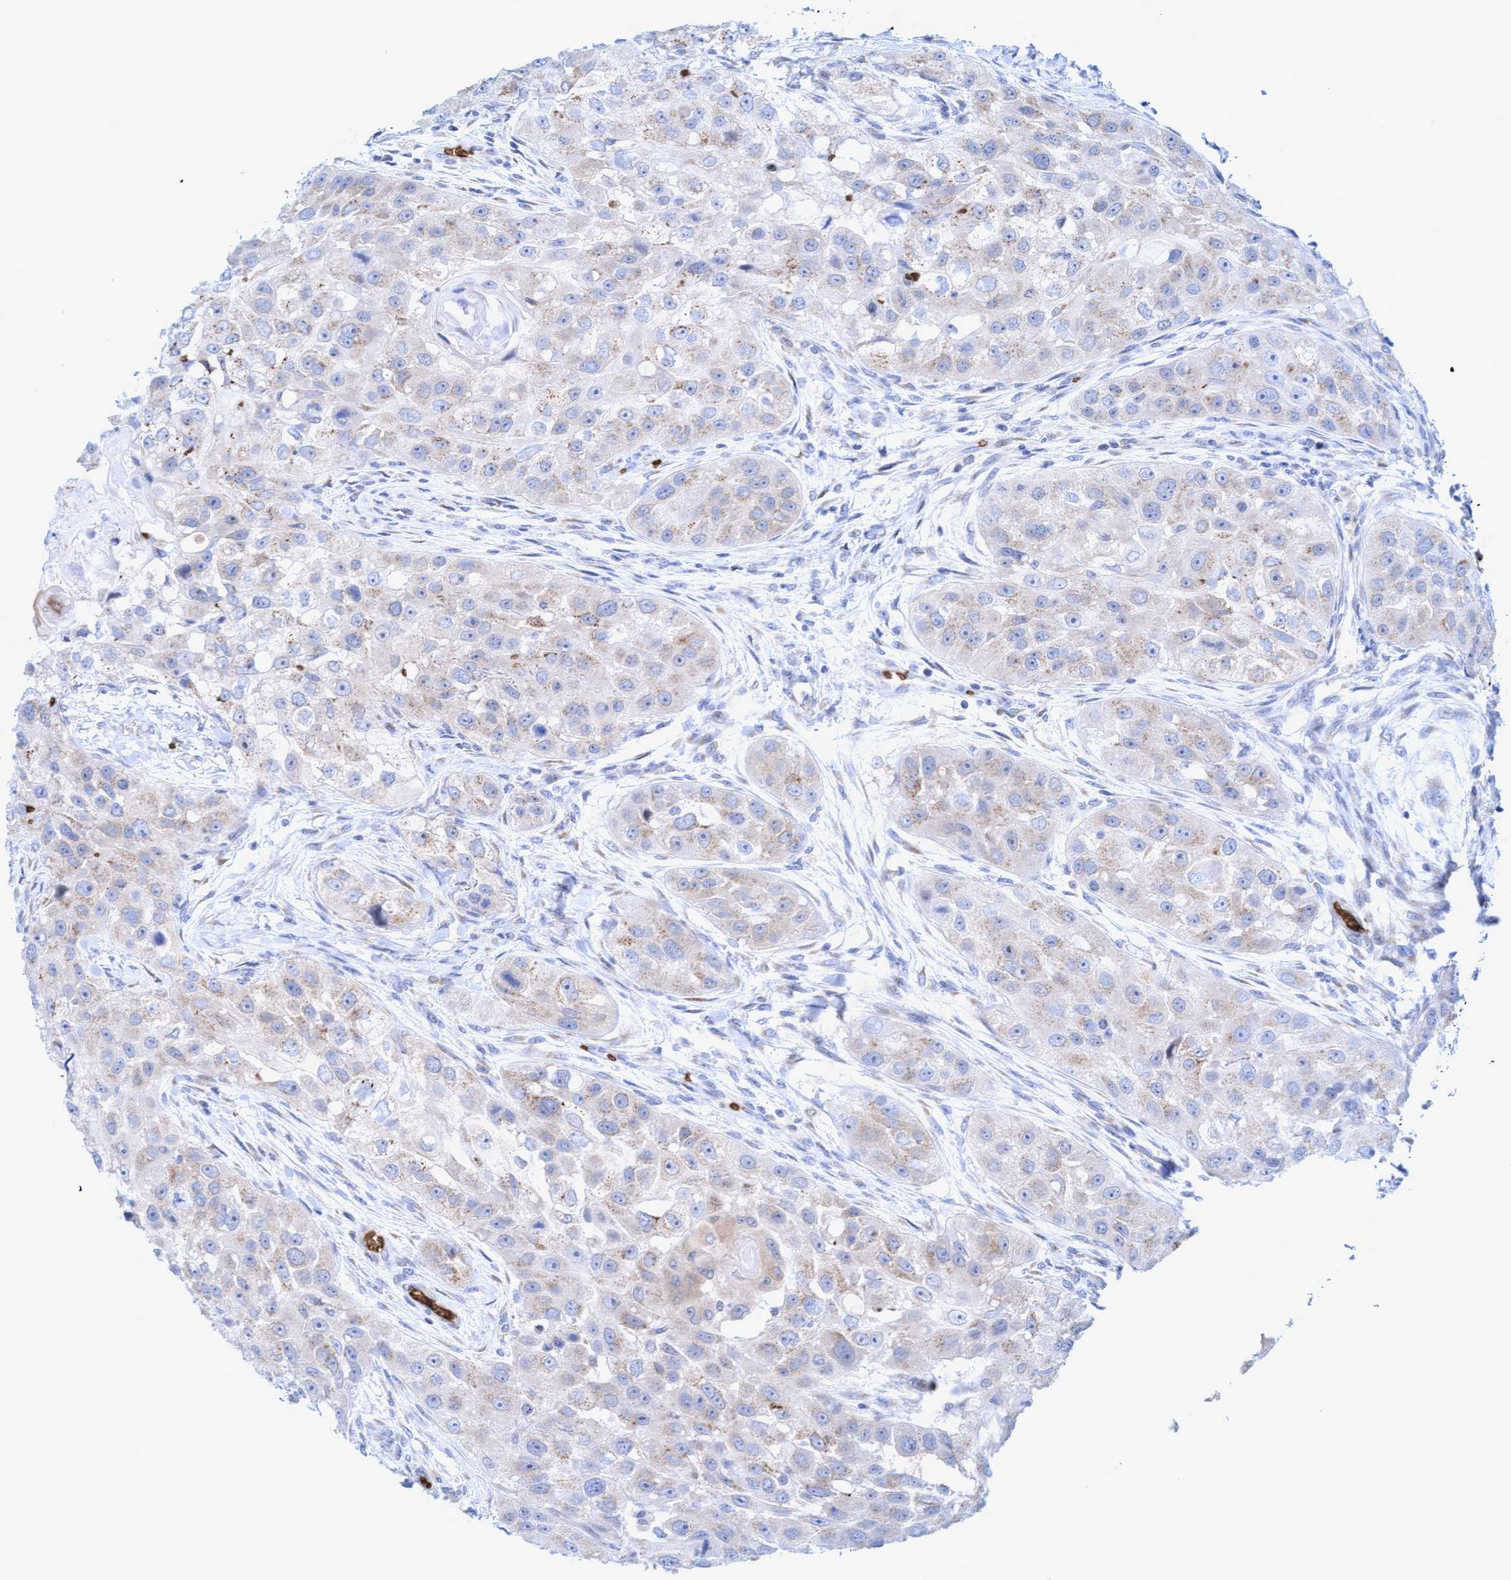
{"staining": {"intensity": "weak", "quantity": "<25%", "location": "cytoplasmic/membranous"}, "tissue": "head and neck cancer", "cell_type": "Tumor cells", "image_type": "cancer", "snomed": [{"axis": "morphology", "description": "Normal tissue, NOS"}, {"axis": "morphology", "description": "Squamous cell carcinoma, NOS"}, {"axis": "topography", "description": "Skeletal muscle"}, {"axis": "topography", "description": "Head-Neck"}], "caption": "A high-resolution histopathology image shows immunohistochemistry staining of head and neck cancer (squamous cell carcinoma), which reveals no significant expression in tumor cells.", "gene": "SPEM2", "patient": {"sex": "male", "age": 51}}